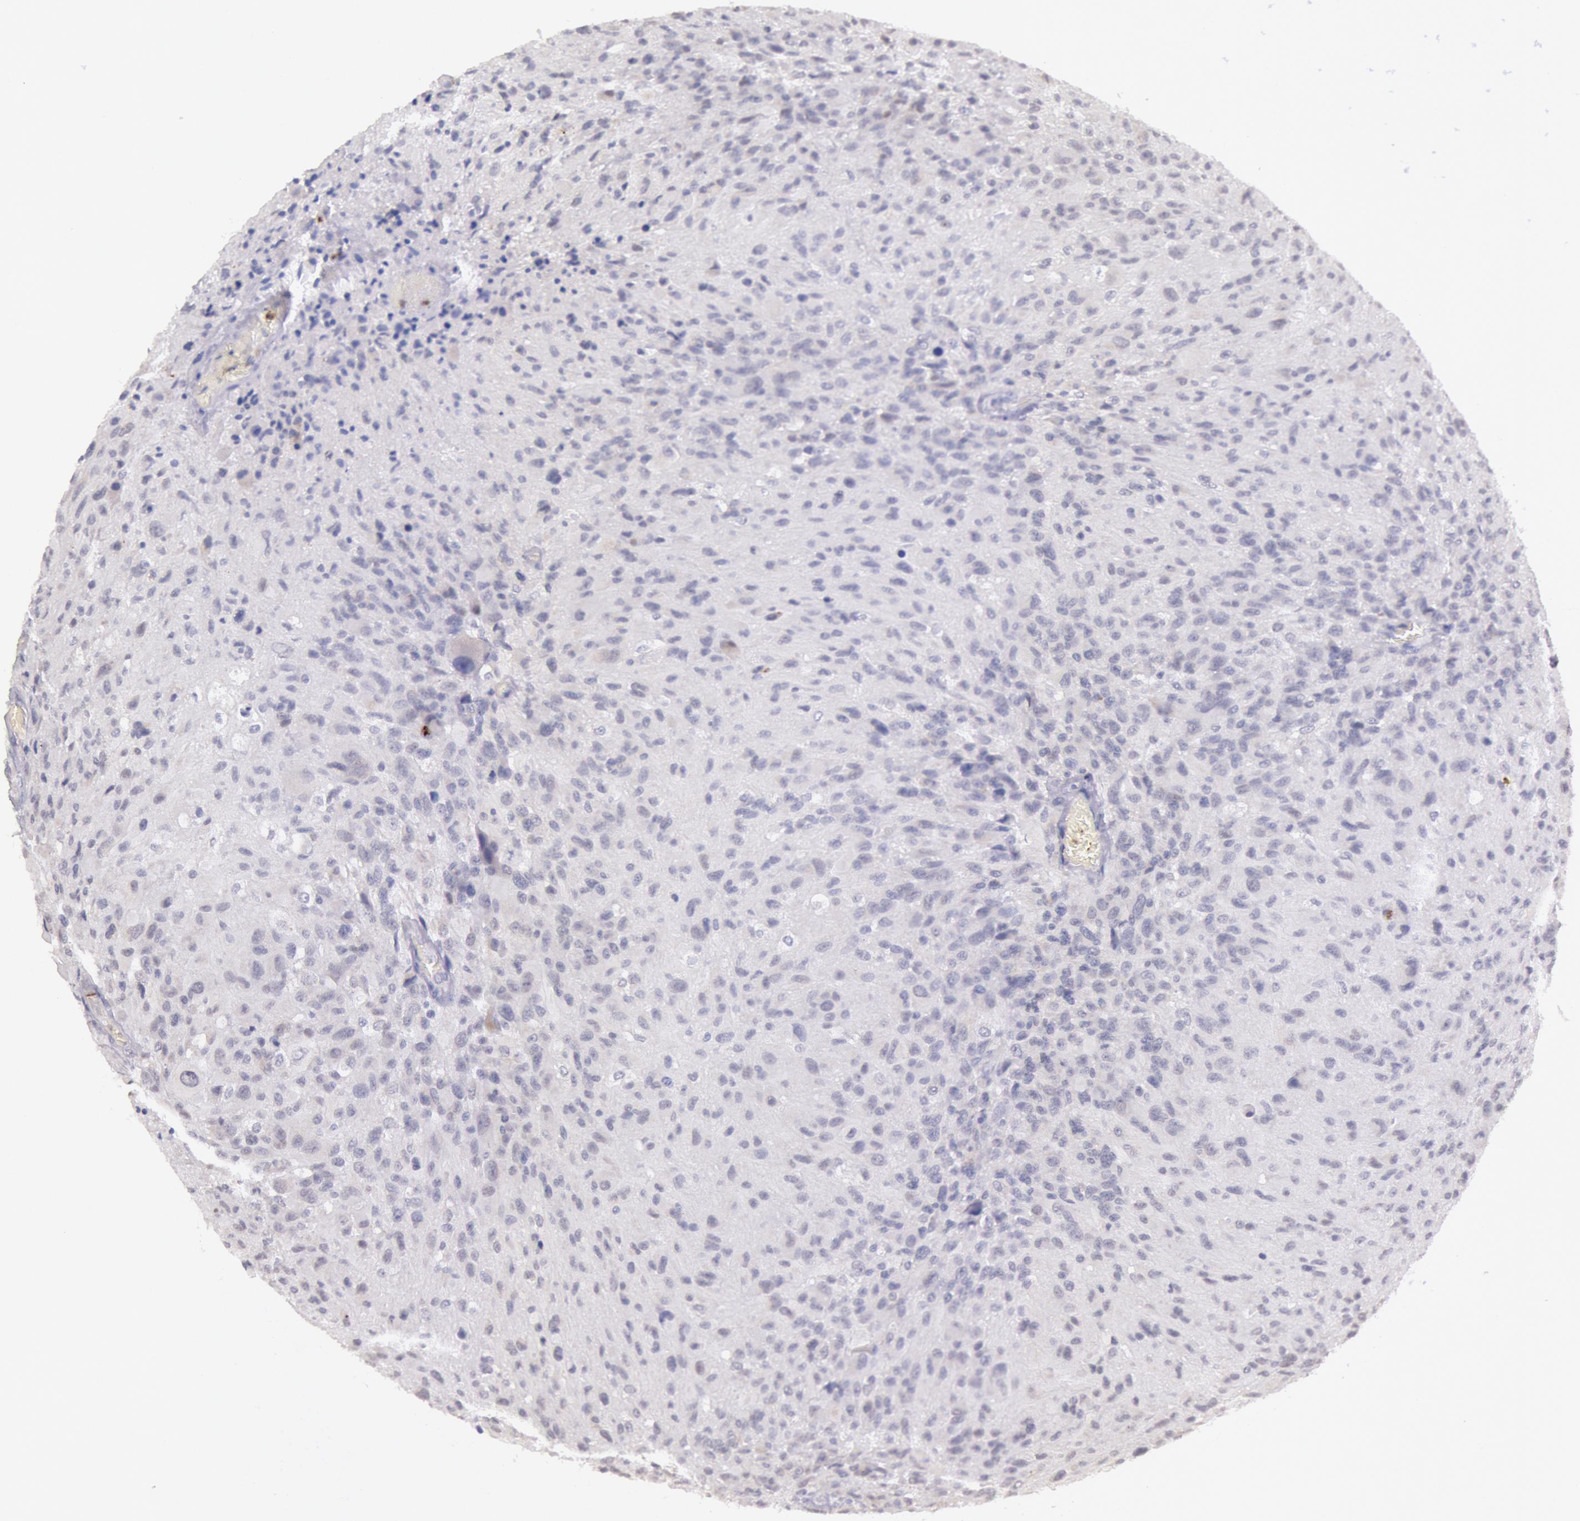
{"staining": {"intensity": "negative", "quantity": "none", "location": "none"}, "tissue": "glioma", "cell_type": "Tumor cells", "image_type": "cancer", "snomed": [{"axis": "morphology", "description": "Glioma, malignant, High grade"}, {"axis": "topography", "description": "Brain"}], "caption": "An immunohistochemistry micrograph of glioma is shown. There is no staining in tumor cells of glioma. (DAB immunohistochemistry (IHC) visualized using brightfield microscopy, high magnification).", "gene": "KDM6A", "patient": {"sex": "male", "age": 69}}